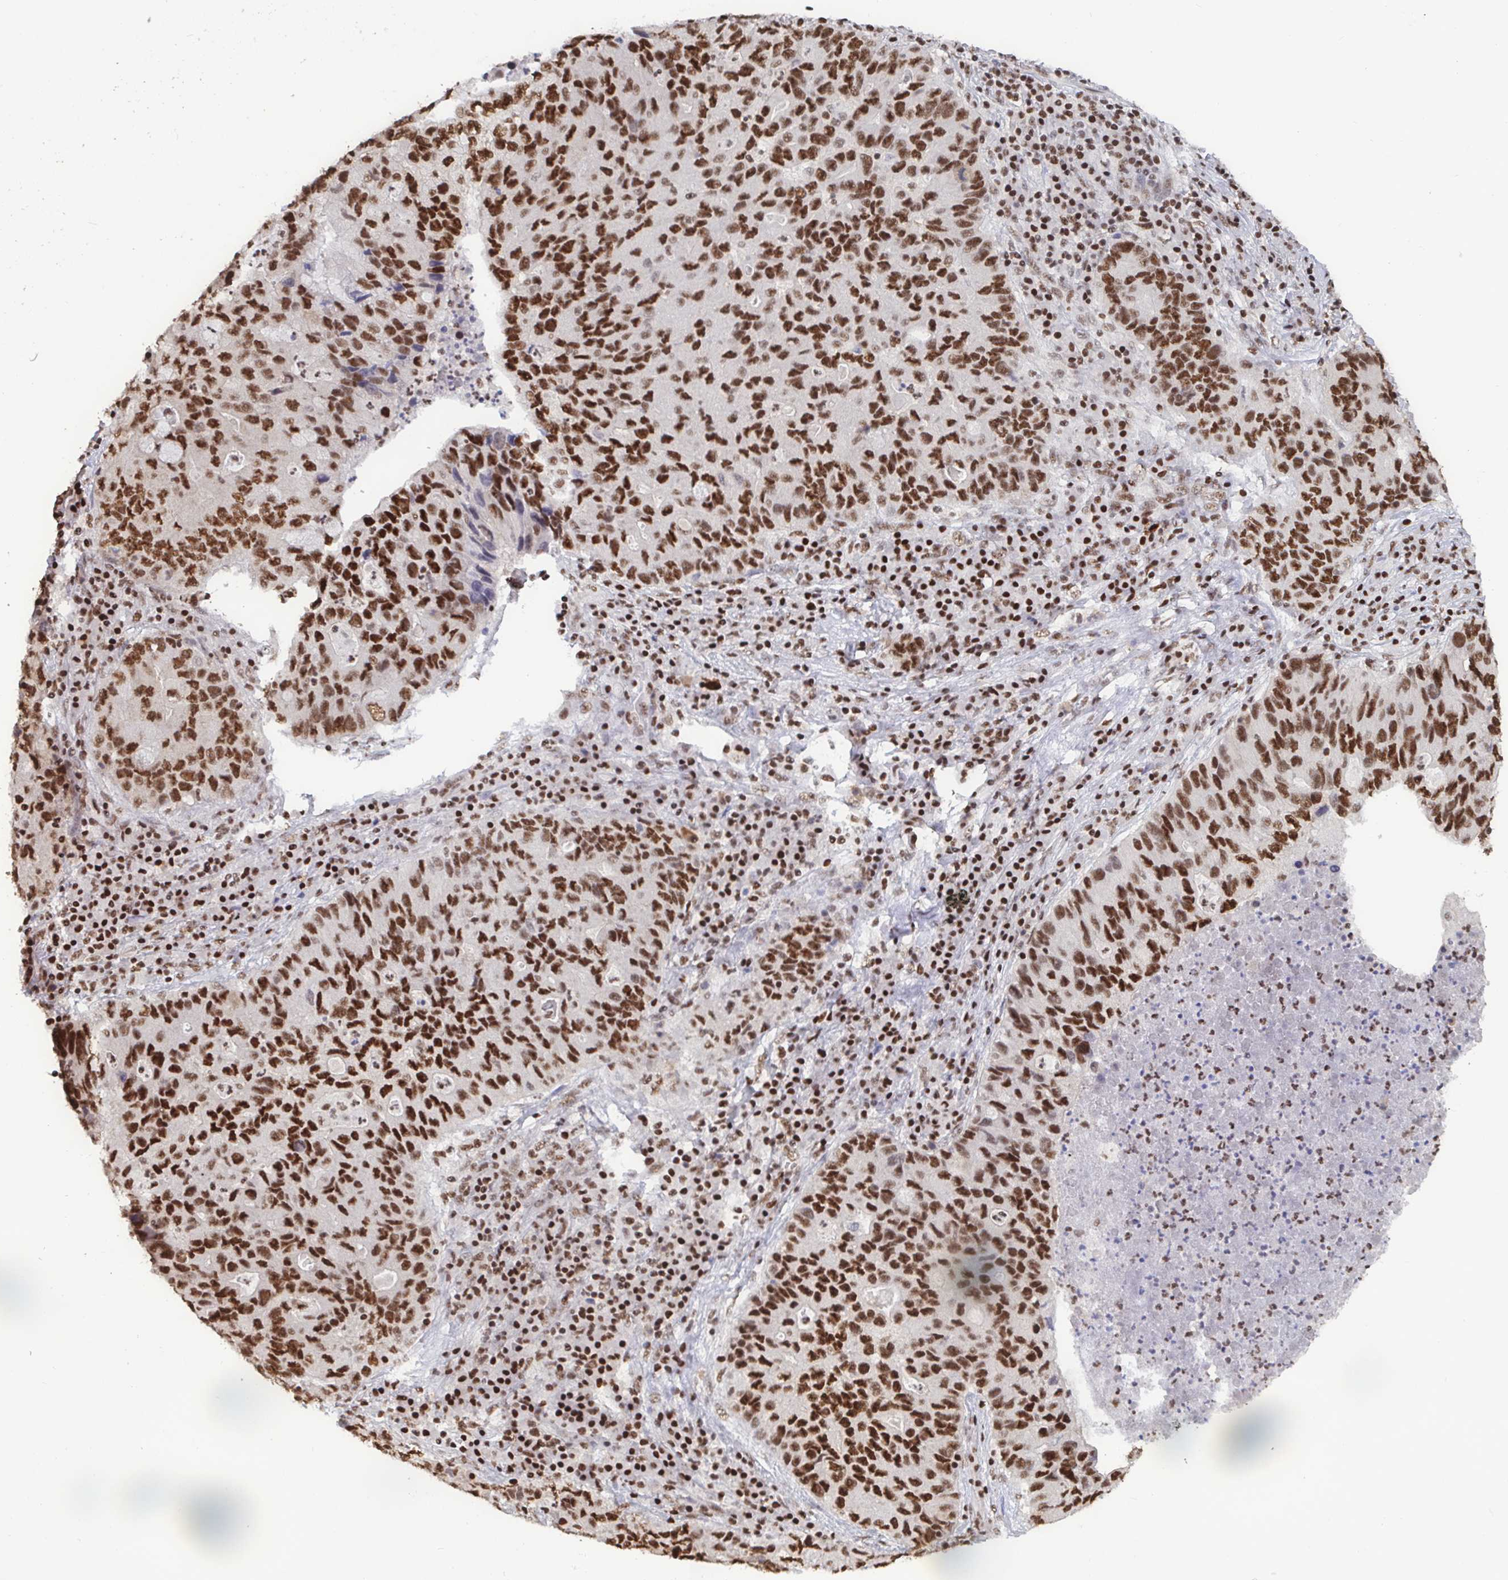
{"staining": {"intensity": "strong", "quantity": ">75%", "location": "nuclear"}, "tissue": "lung cancer", "cell_type": "Tumor cells", "image_type": "cancer", "snomed": [{"axis": "morphology", "description": "Adenocarcinoma, NOS"}, {"axis": "morphology", "description": "Adenocarcinoma, metastatic, NOS"}, {"axis": "topography", "description": "Lymph node"}, {"axis": "topography", "description": "Lung"}], "caption": "Protein staining of lung metastatic adenocarcinoma tissue shows strong nuclear positivity in about >75% of tumor cells.", "gene": "SP3", "patient": {"sex": "female", "age": 54}}